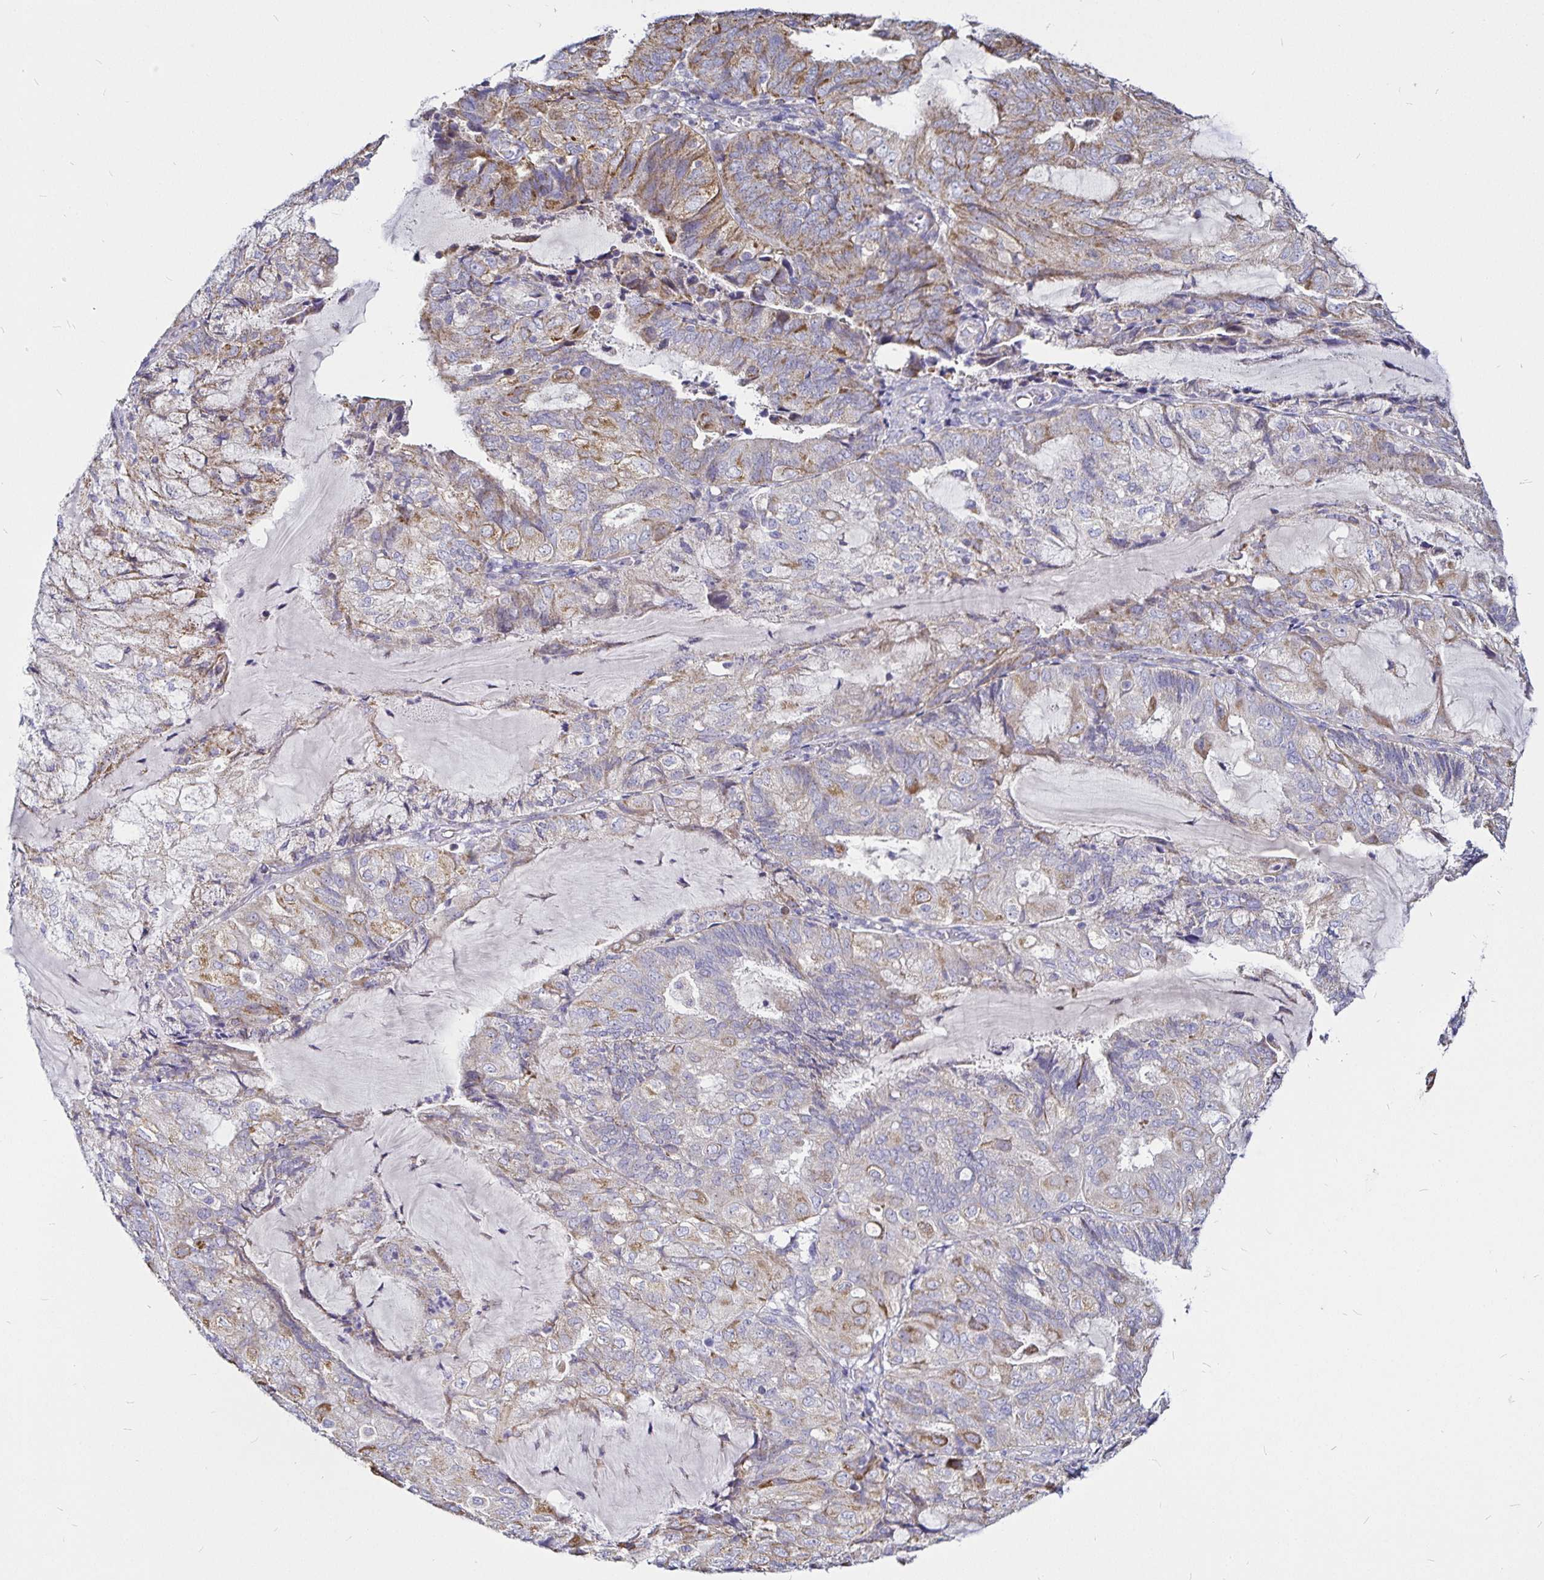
{"staining": {"intensity": "moderate", "quantity": "25%-75%", "location": "cytoplasmic/membranous"}, "tissue": "endometrial cancer", "cell_type": "Tumor cells", "image_type": "cancer", "snomed": [{"axis": "morphology", "description": "Adenocarcinoma, NOS"}, {"axis": "topography", "description": "Endometrium"}], "caption": "The photomicrograph exhibits a brown stain indicating the presence of a protein in the cytoplasmic/membranous of tumor cells in endometrial cancer.", "gene": "PGAM2", "patient": {"sex": "female", "age": 81}}